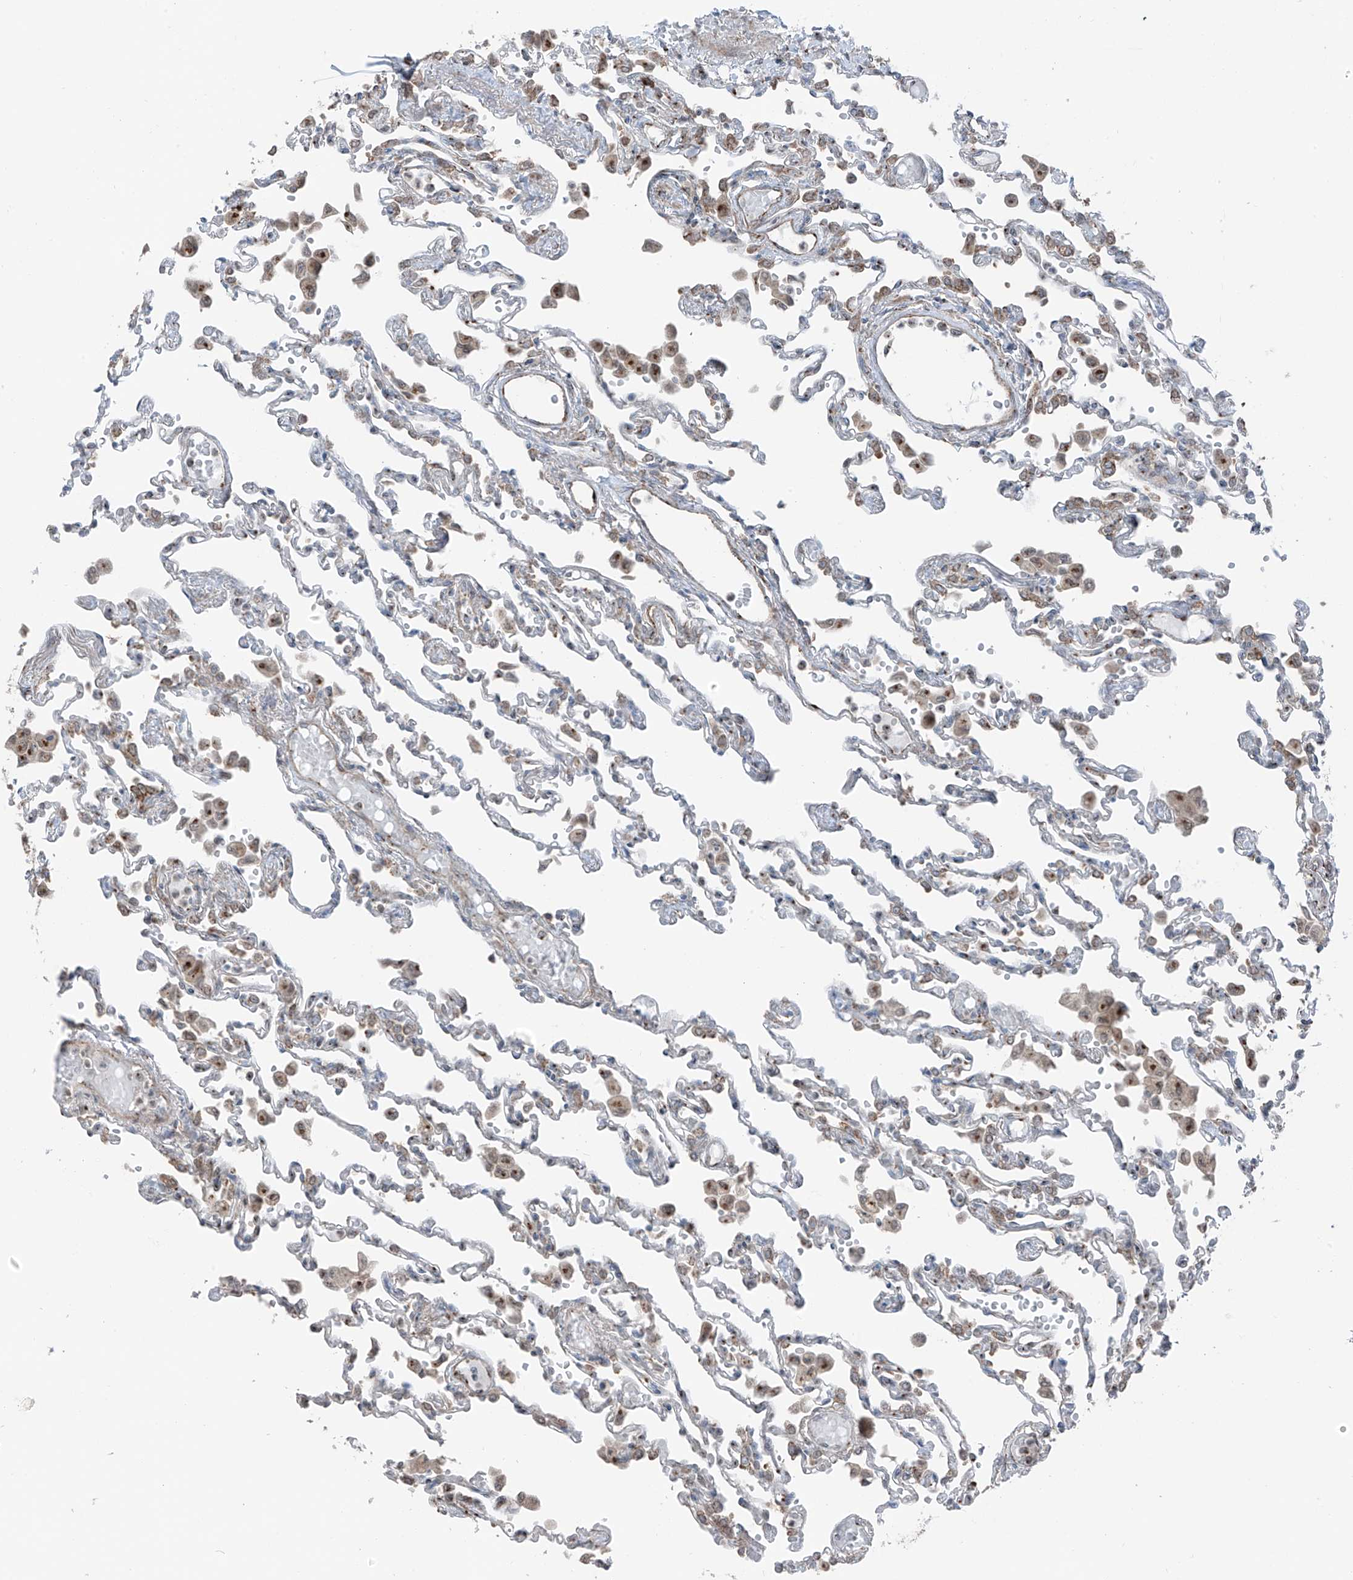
{"staining": {"intensity": "weak", "quantity": "<25%", "location": "cytoplasmic/membranous"}, "tissue": "lung", "cell_type": "Alveolar cells", "image_type": "normal", "snomed": [{"axis": "morphology", "description": "Normal tissue, NOS"}, {"axis": "topography", "description": "Bronchus"}, {"axis": "topography", "description": "Lung"}], "caption": "DAB (3,3'-diaminobenzidine) immunohistochemical staining of benign lung reveals no significant positivity in alveolar cells. (DAB immunohistochemistry (IHC), high magnification).", "gene": "ERLEC1", "patient": {"sex": "female", "age": 49}}